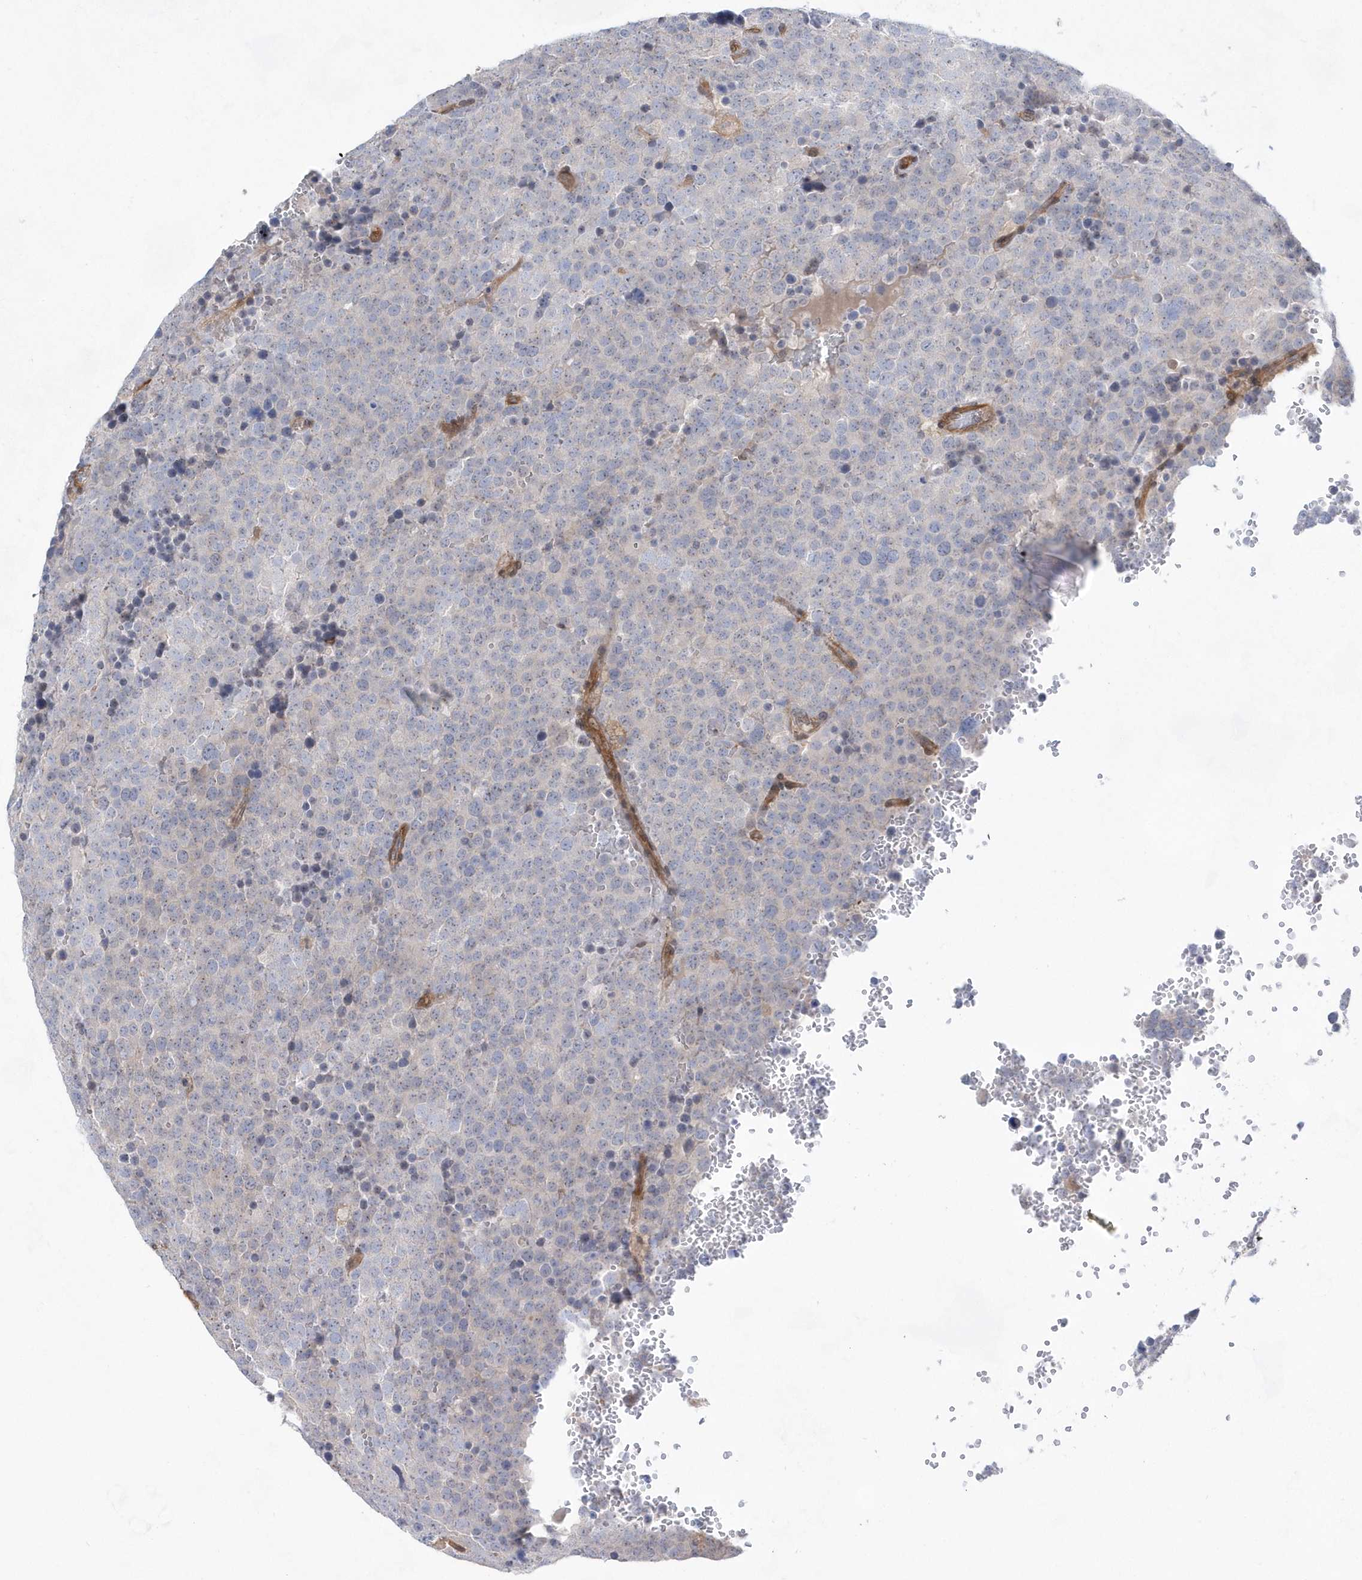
{"staining": {"intensity": "negative", "quantity": "none", "location": "none"}, "tissue": "testis cancer", "cell_type": "Tumor cells", "image_type": "cancer", "snomed": [{"axis": "morphology", "description": "Seminoma, NOS"}, {"axis": "topography", "description": "Testis"}], "caption": "IHC micrograph of seminoma (testis) stained for a protein (brown), which demonstrates no expression in tumor cells.", "gene": "BDH2", "patient": {"sex": "male", "age": 71}}